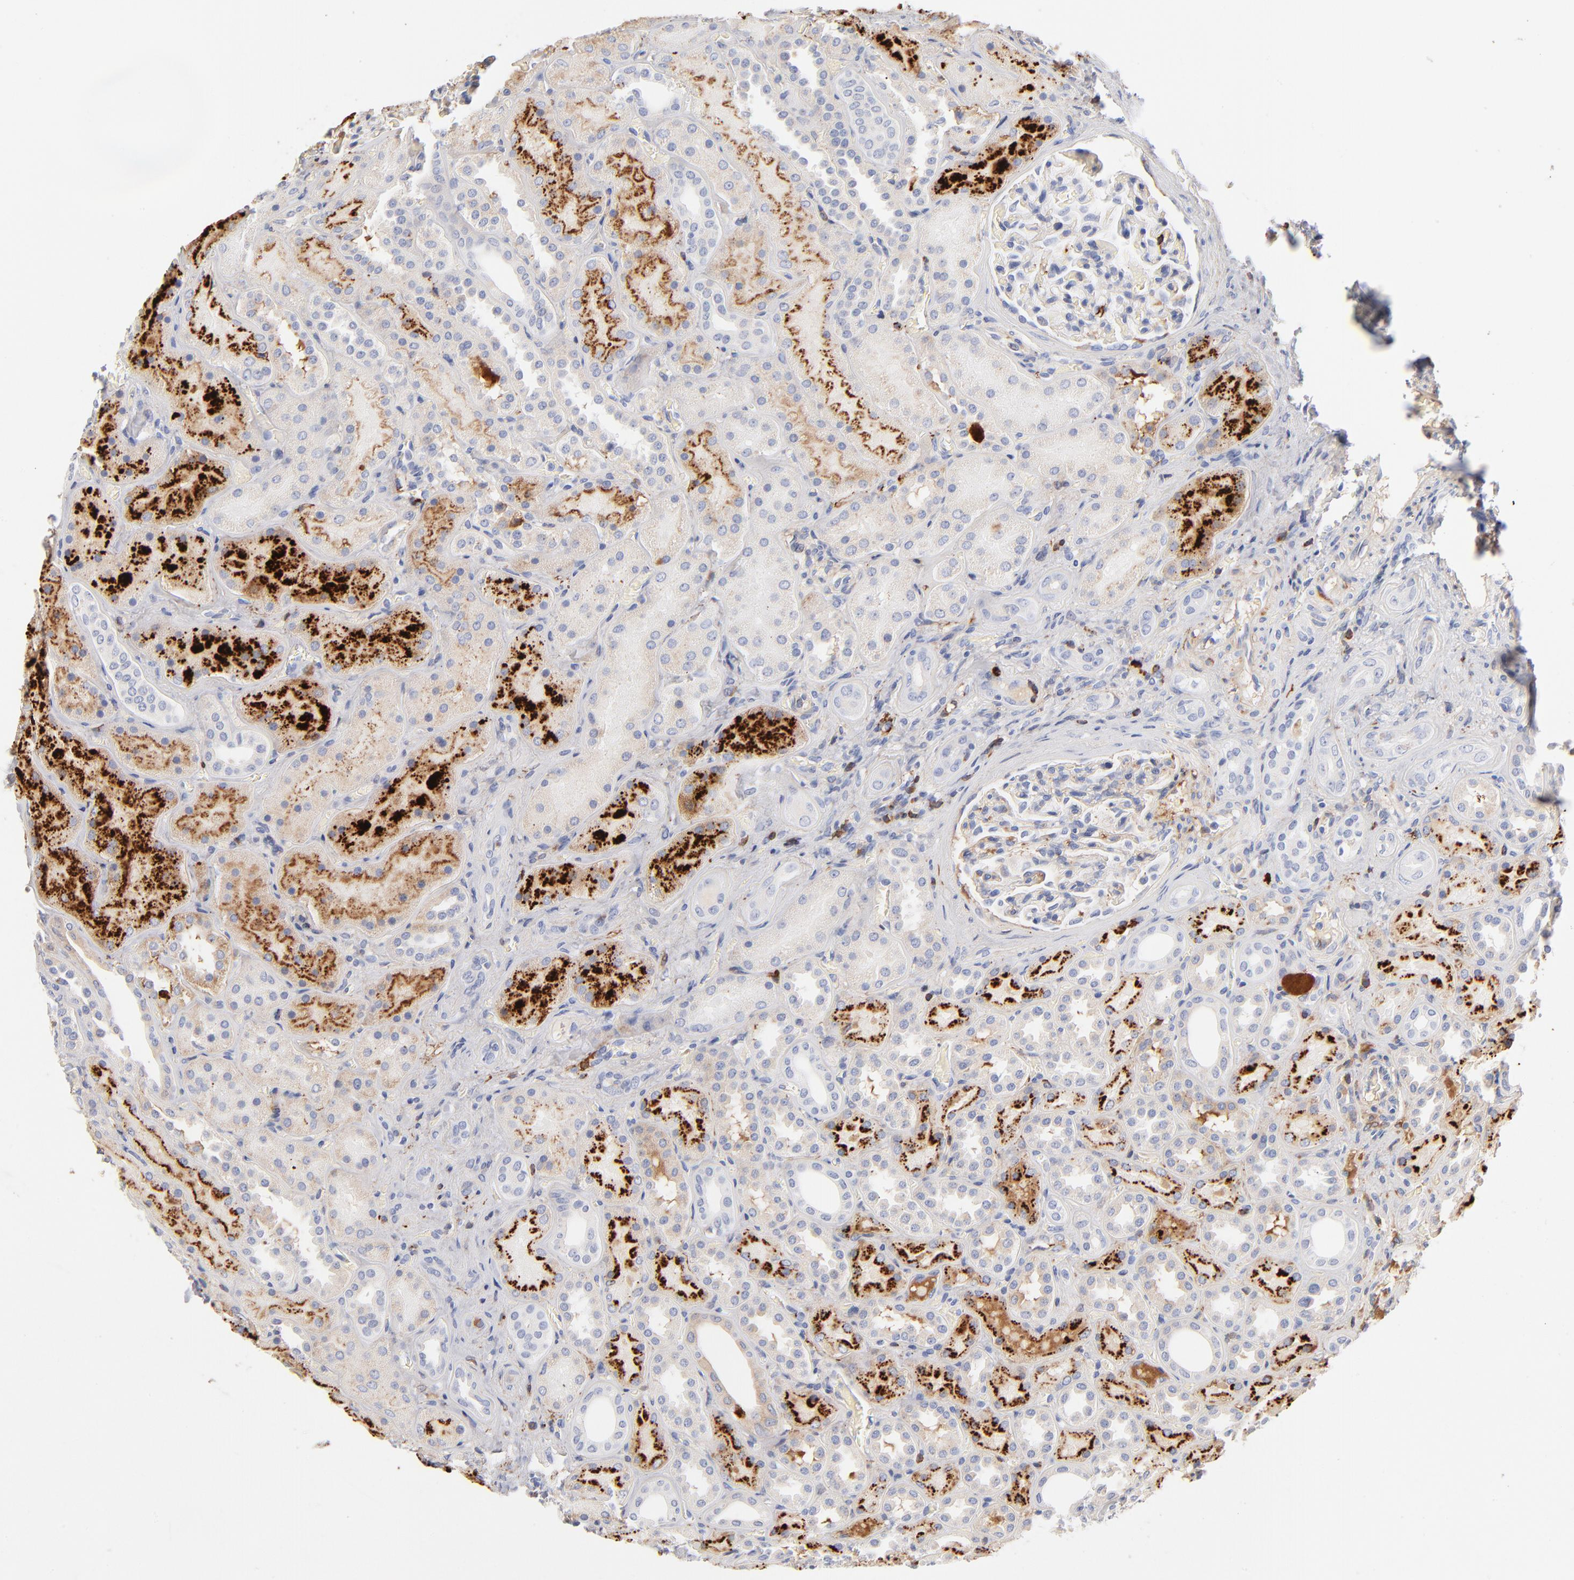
{"staining": {"intensity": "negative", "quantity": "none", "location": "none"}, "tissue": "kidney", "cell_type": "Cells in glomeruli", "image_type": "normal", "snomed": [{"axis": "morphology", "description": "Normal tissue, NOS"}, {"axis": "topography", "description": "Kidney"}], "caption": "High power microscopy micrograph of an IHC photomicrograph of normal kidney, revealing no significant staining in cells in glomeruli. The staining was performed using DAB to visualize the protein expression in brown, while the nuclei were stained in blue with hematoxylin (Magnification: 20x).", "gene": "APOH", "patient": {"sex": "male", "age": 28}}